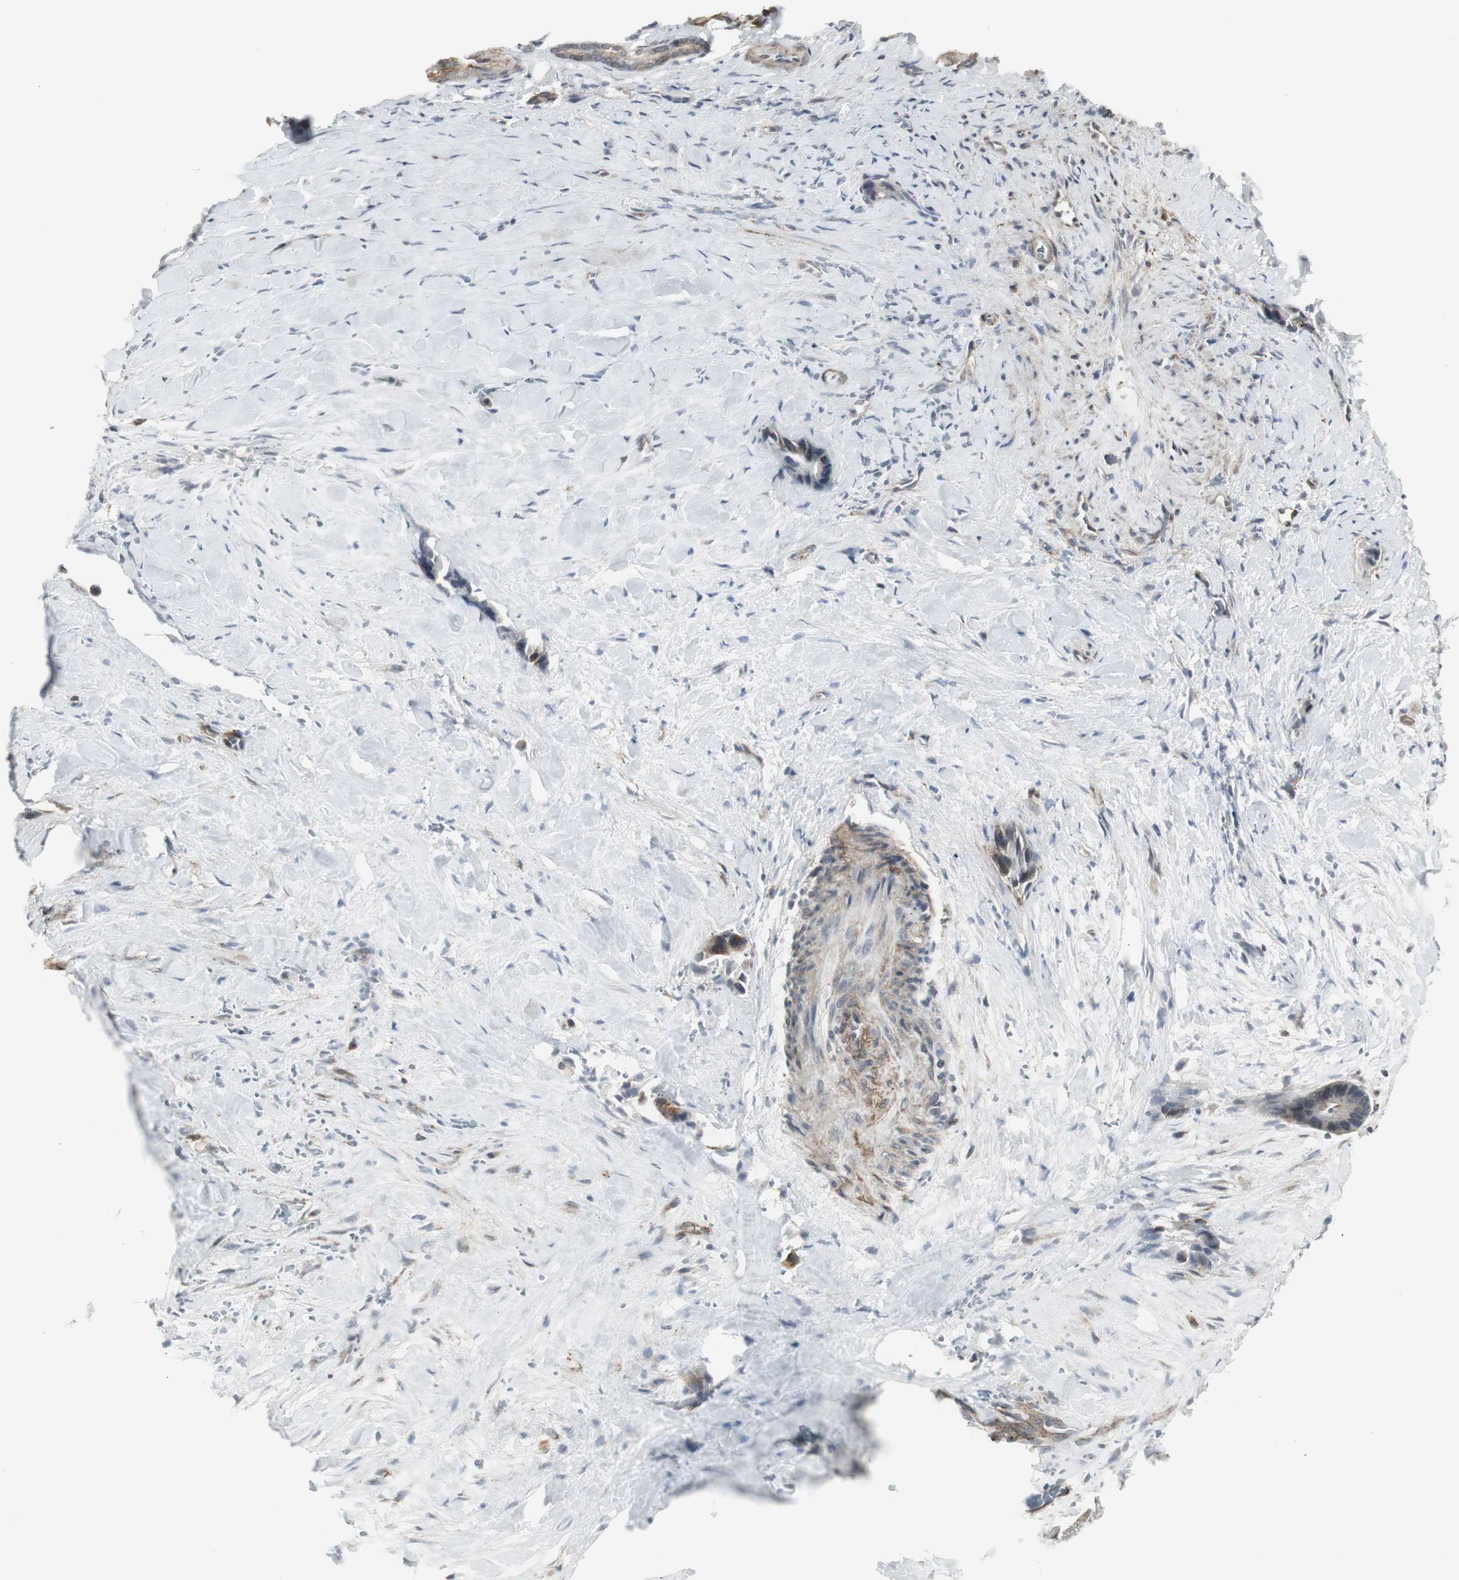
{"staining": {"intensity": "weak", "quantity": "25%-75%", "location": "cytoplasmic/membranous"}, "tissue": "liver cancer", "cell_type": "Tumor cells", "image_type": "cancer", "snomed": [{"axis": "morphology", "description": "Cholangiocarcinoma"}, {"axis": "topography", "description": "Liver"}], "caption": "Weak cytoplasmic/membranous staining is appreciated in about 25%-75% of tumor cells in liver cancer.", "gene": "SCYL3", "patient": {"sex": "female", "age": 55}}